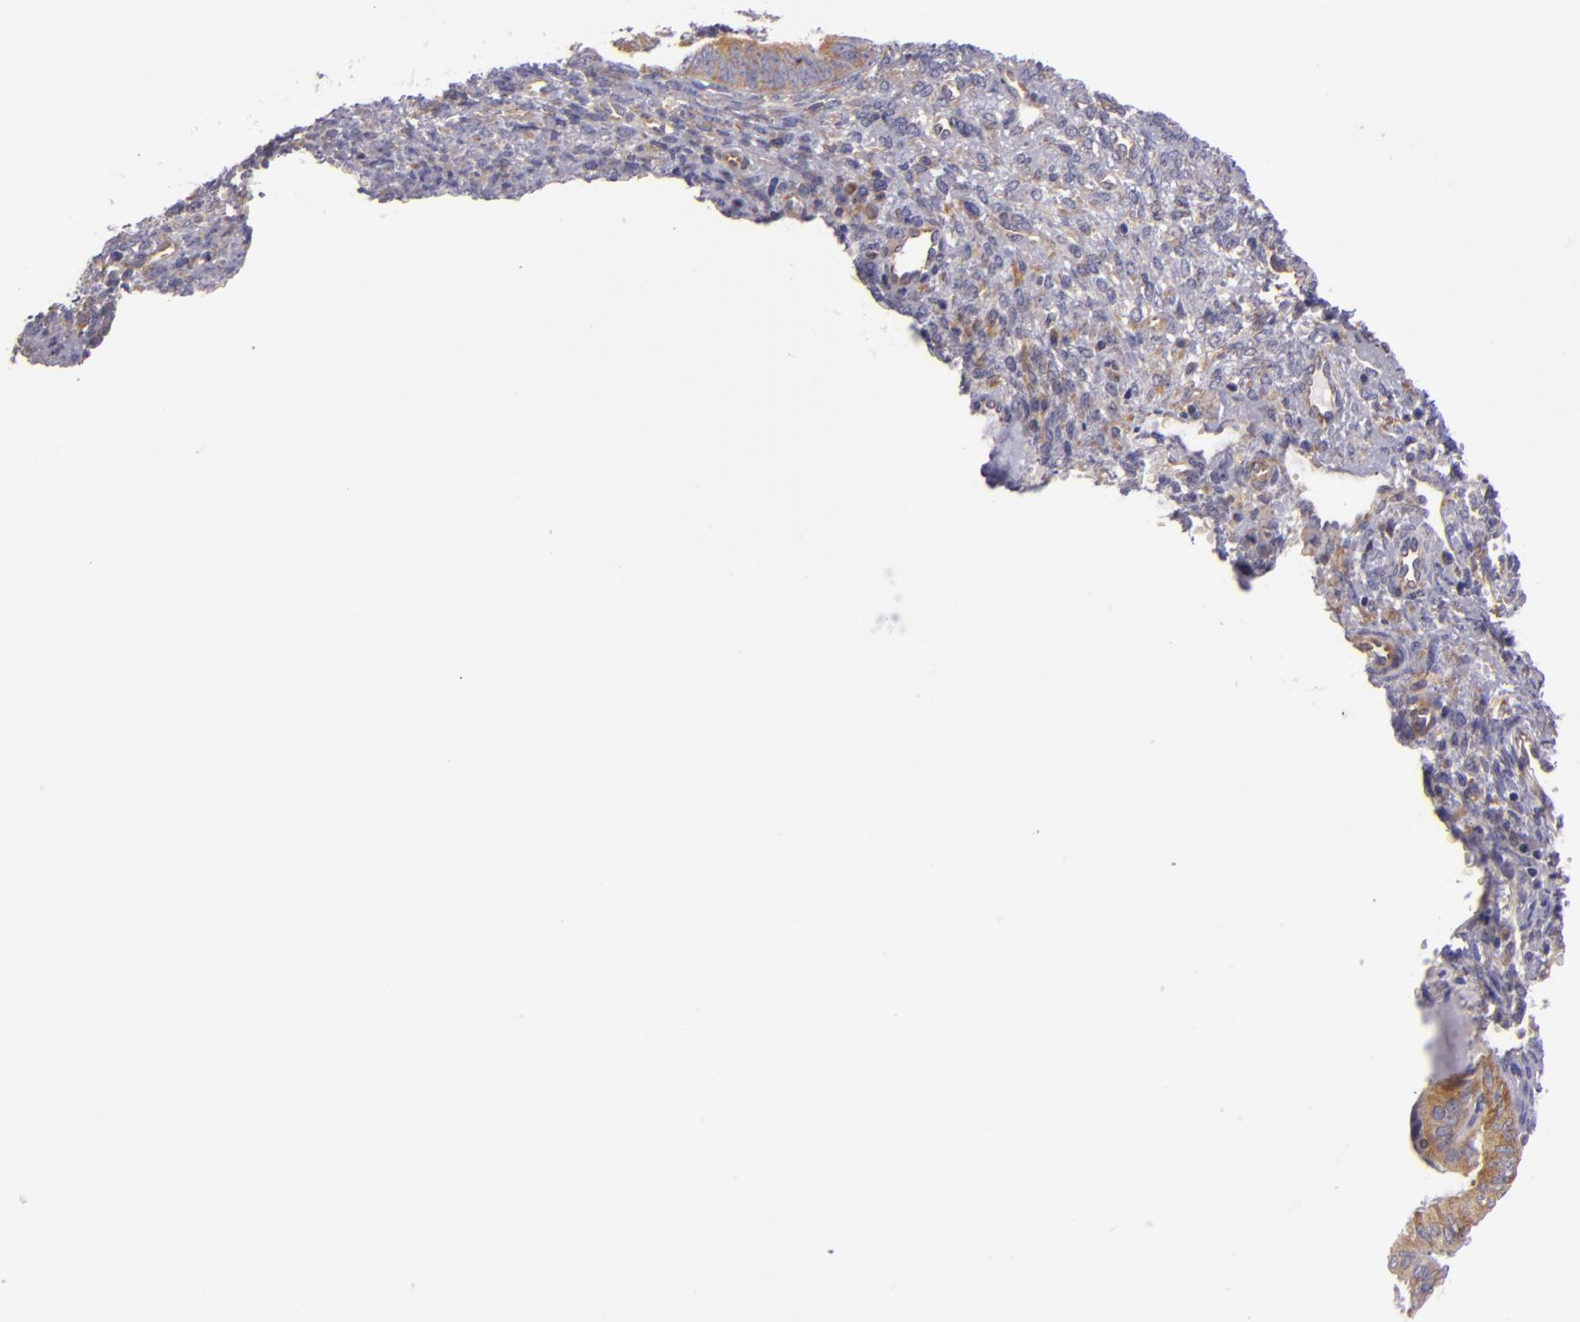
{"staining": {"intensity": "moderate", "quantity": "25%-75%", "location": "cytoplasmic/membranous"}, "tissue": "endometrial cancer", "cell_type": "Tumor cells", "image_type": "cancer", "snomed": [{"axis": "morphology", "description": "Adenocarcinoma, NOS"}, {"axis": "topography", "description": "Endometrium"}], "caption": "Human adenocarcinoma (endometrial) stained with a protein marker exhibits moderate staining in tumor cells.", "gene": "UPF3B", "patient": {"sex": "female", "age": 76}}